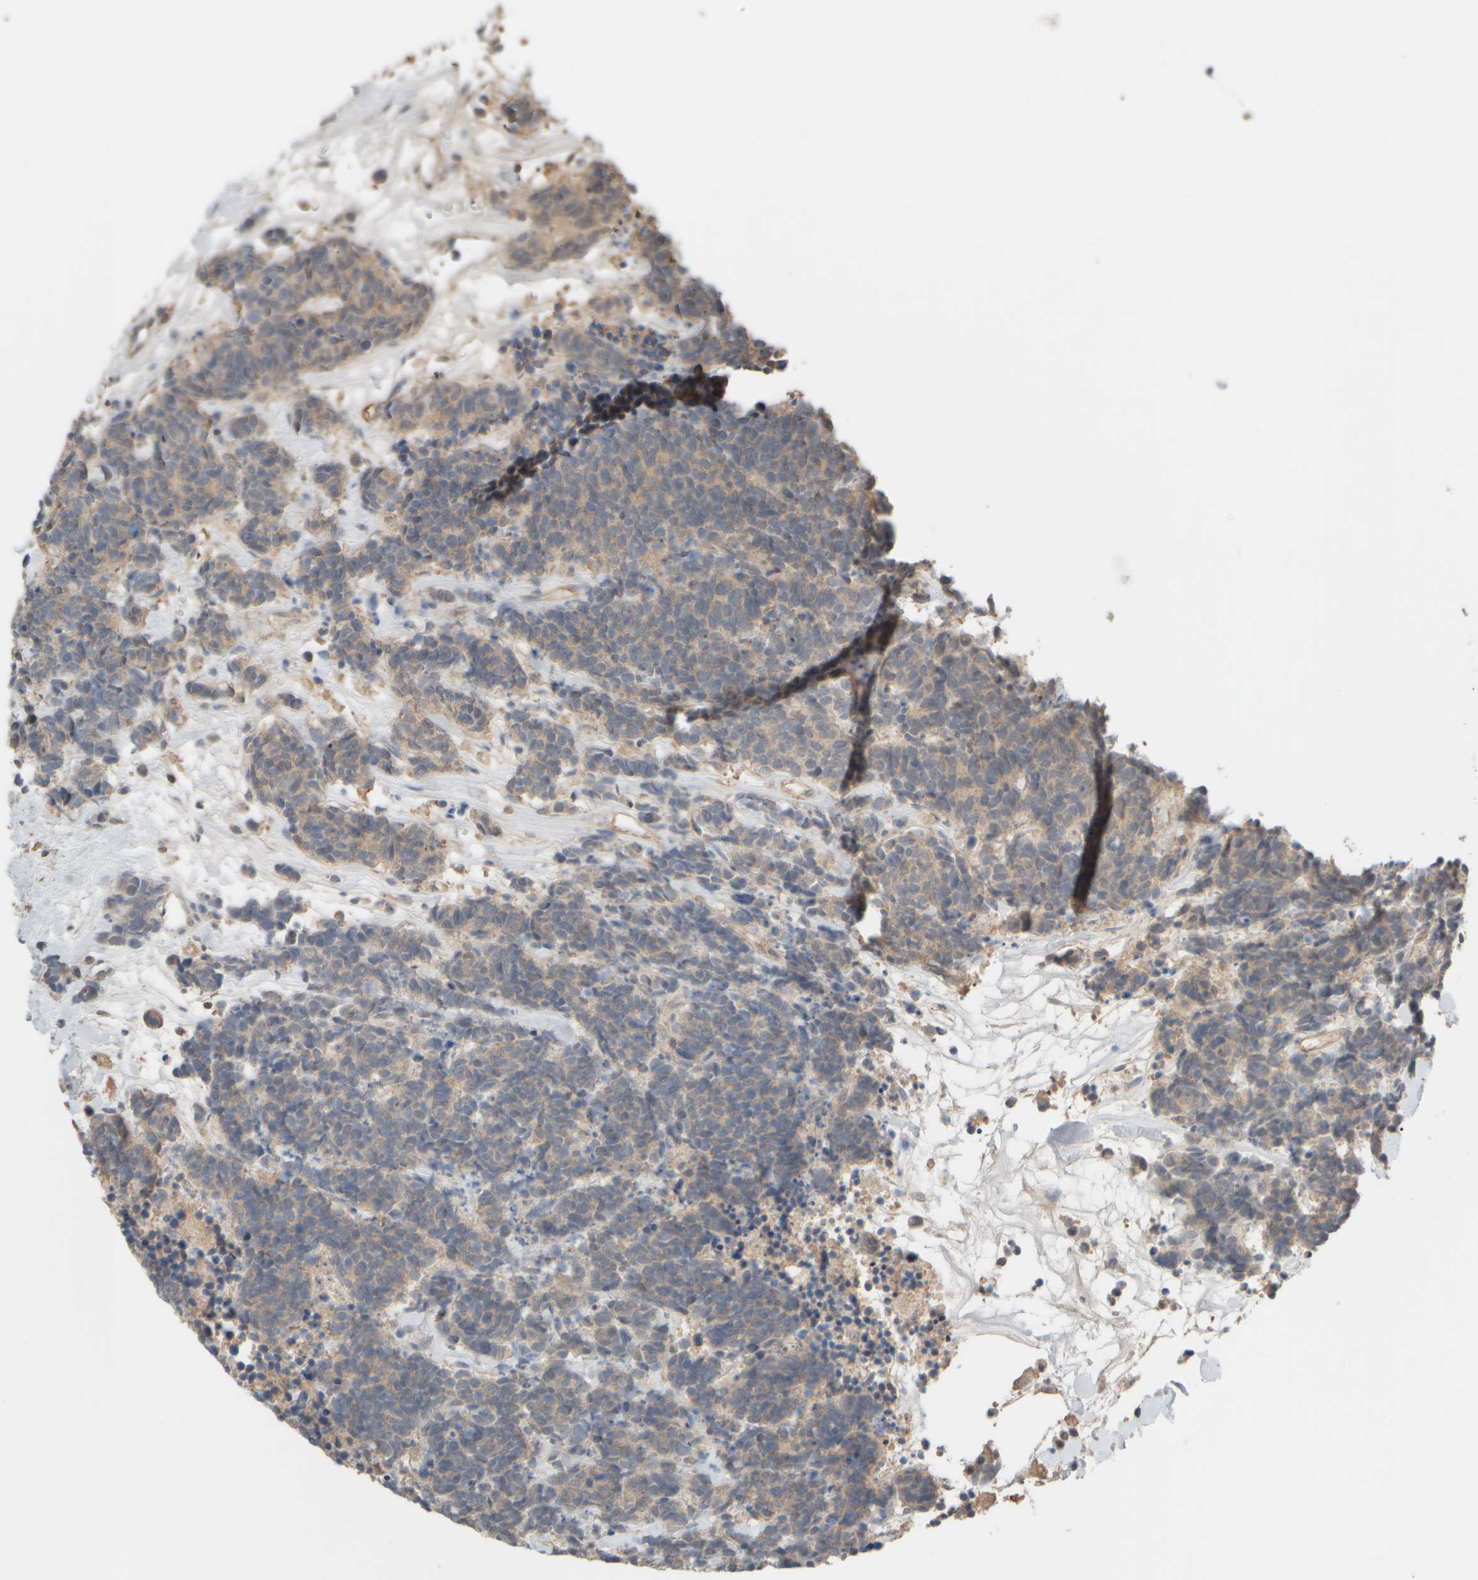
{"staining": {"intensity": "weak", "quantity": "25%-75%", "location": "cytoplasmic/membranous"}, "tissue": "carcinoid", "cell_type": "Tumor cells", "image_type": "cancer", "snomed": [{"axis": "morphology", "description": "Carcinoma, NOS"}, {"axis": "morphology", "description": "Carcinoid, malignant, NOS"}, {"axis": "topography", "description": "Urinary bladder"}], "caption": "Protein analysis of malignant carcinoid tissue exhibits weak cytoplasmic/membranous staining in approximately 25%-75% of tumor cells. Using DAB (brown) and hematoxylin (blue) stains, captured at high magnification using brightfield microscopy.", "gene": "EIF2B3", "patient": {"sex": "male", "age": 57}}